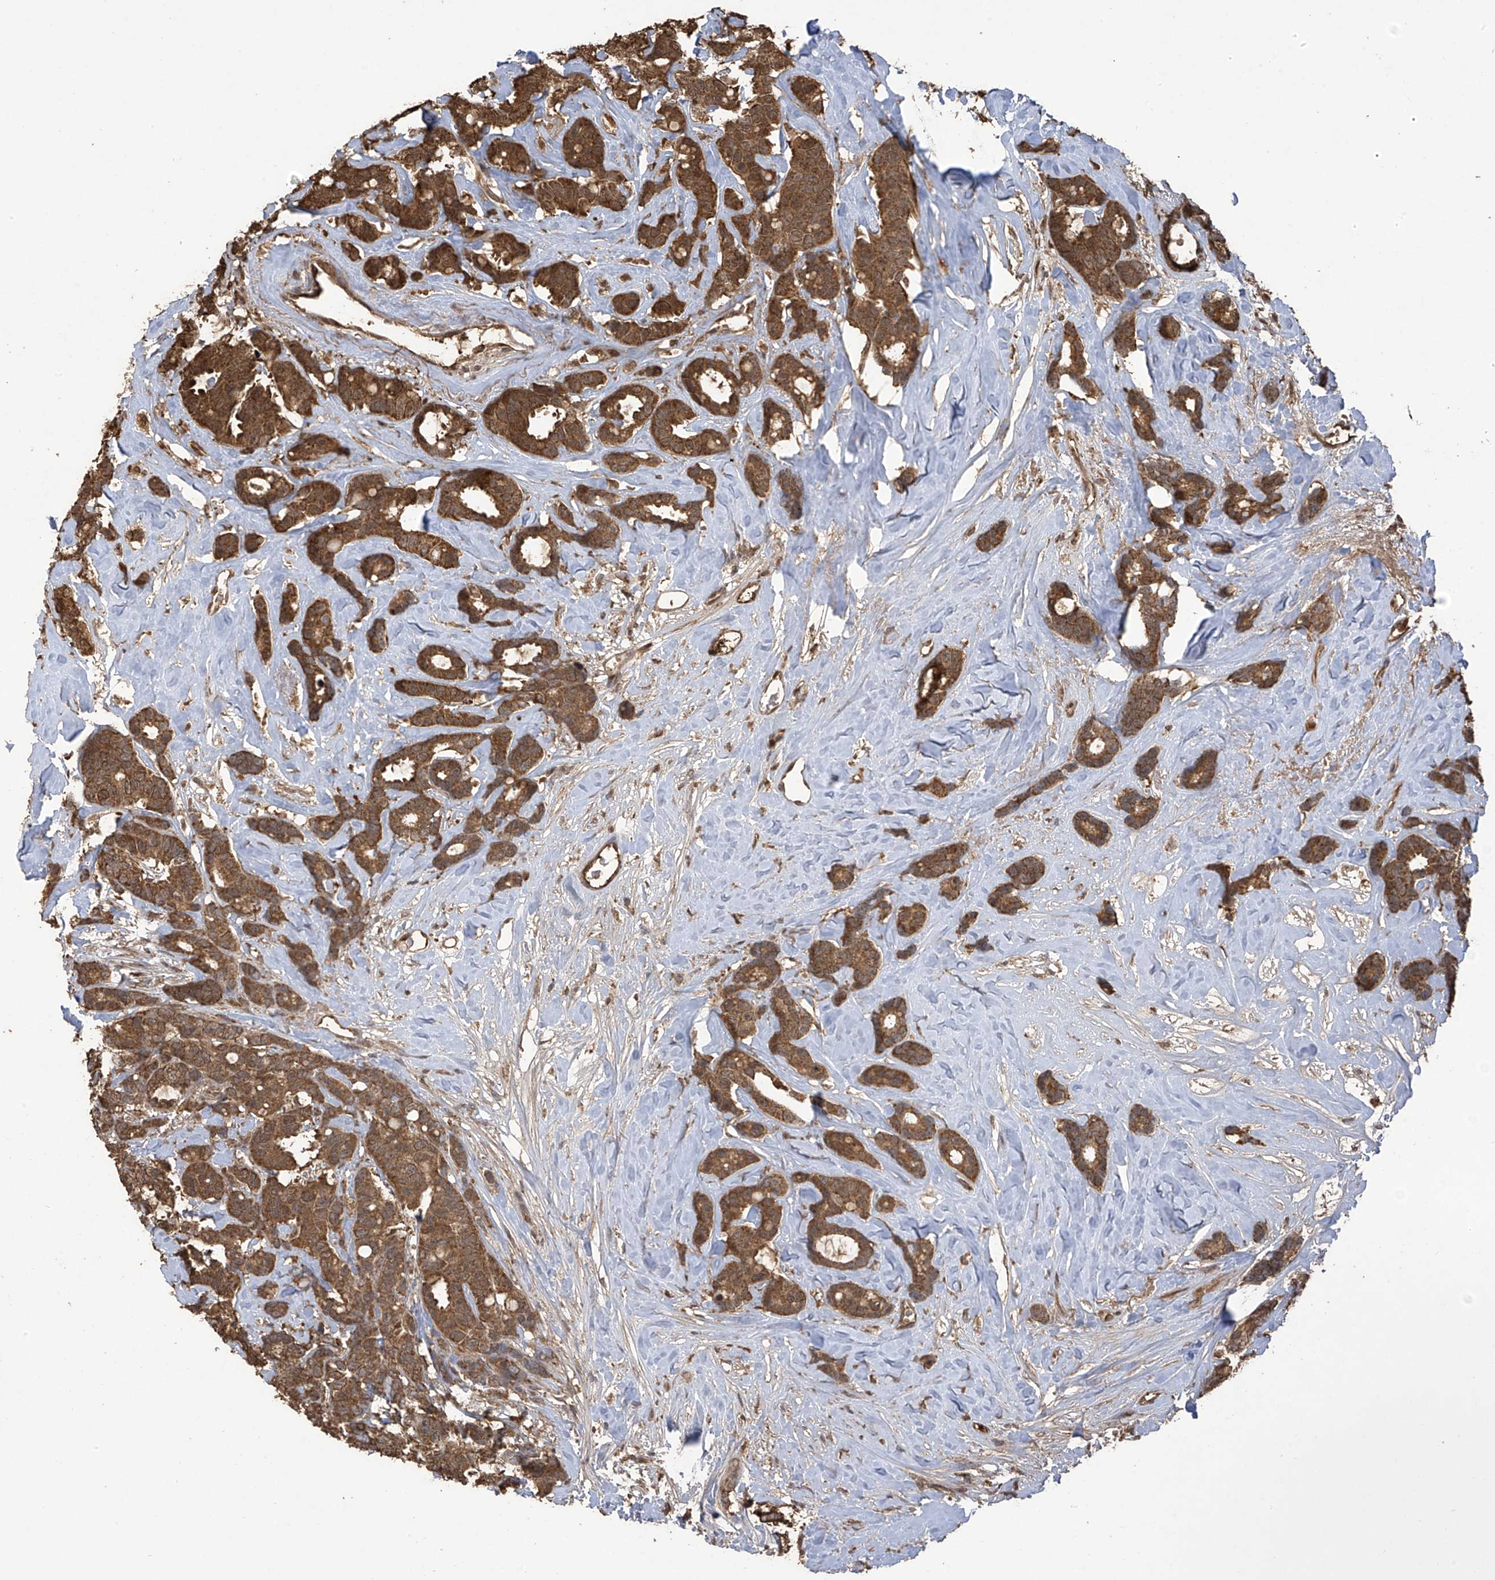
{"staining": {"intensity": "moderate", "quantity": ">75%", "location": "cytoplasmic/membranous"}, "tissue": "breast cancer", "cell_type": "Tumor cells", "image_type": "cancer", "snomed": [{"axis": "morphology", "description": "Duct carcinoma"}, {"axis": "topography", "description": "Breast"}], "caption": "About >75% of tumor cells in human breast cancer (infiltrating ductal carcinoma) demonstrate moderate cytoplasmic/membranous protein expression as visualized by brown immunohistochemical staining.", "gene": "PNPT1", "patient": {"sex": "female", "age": 87}}